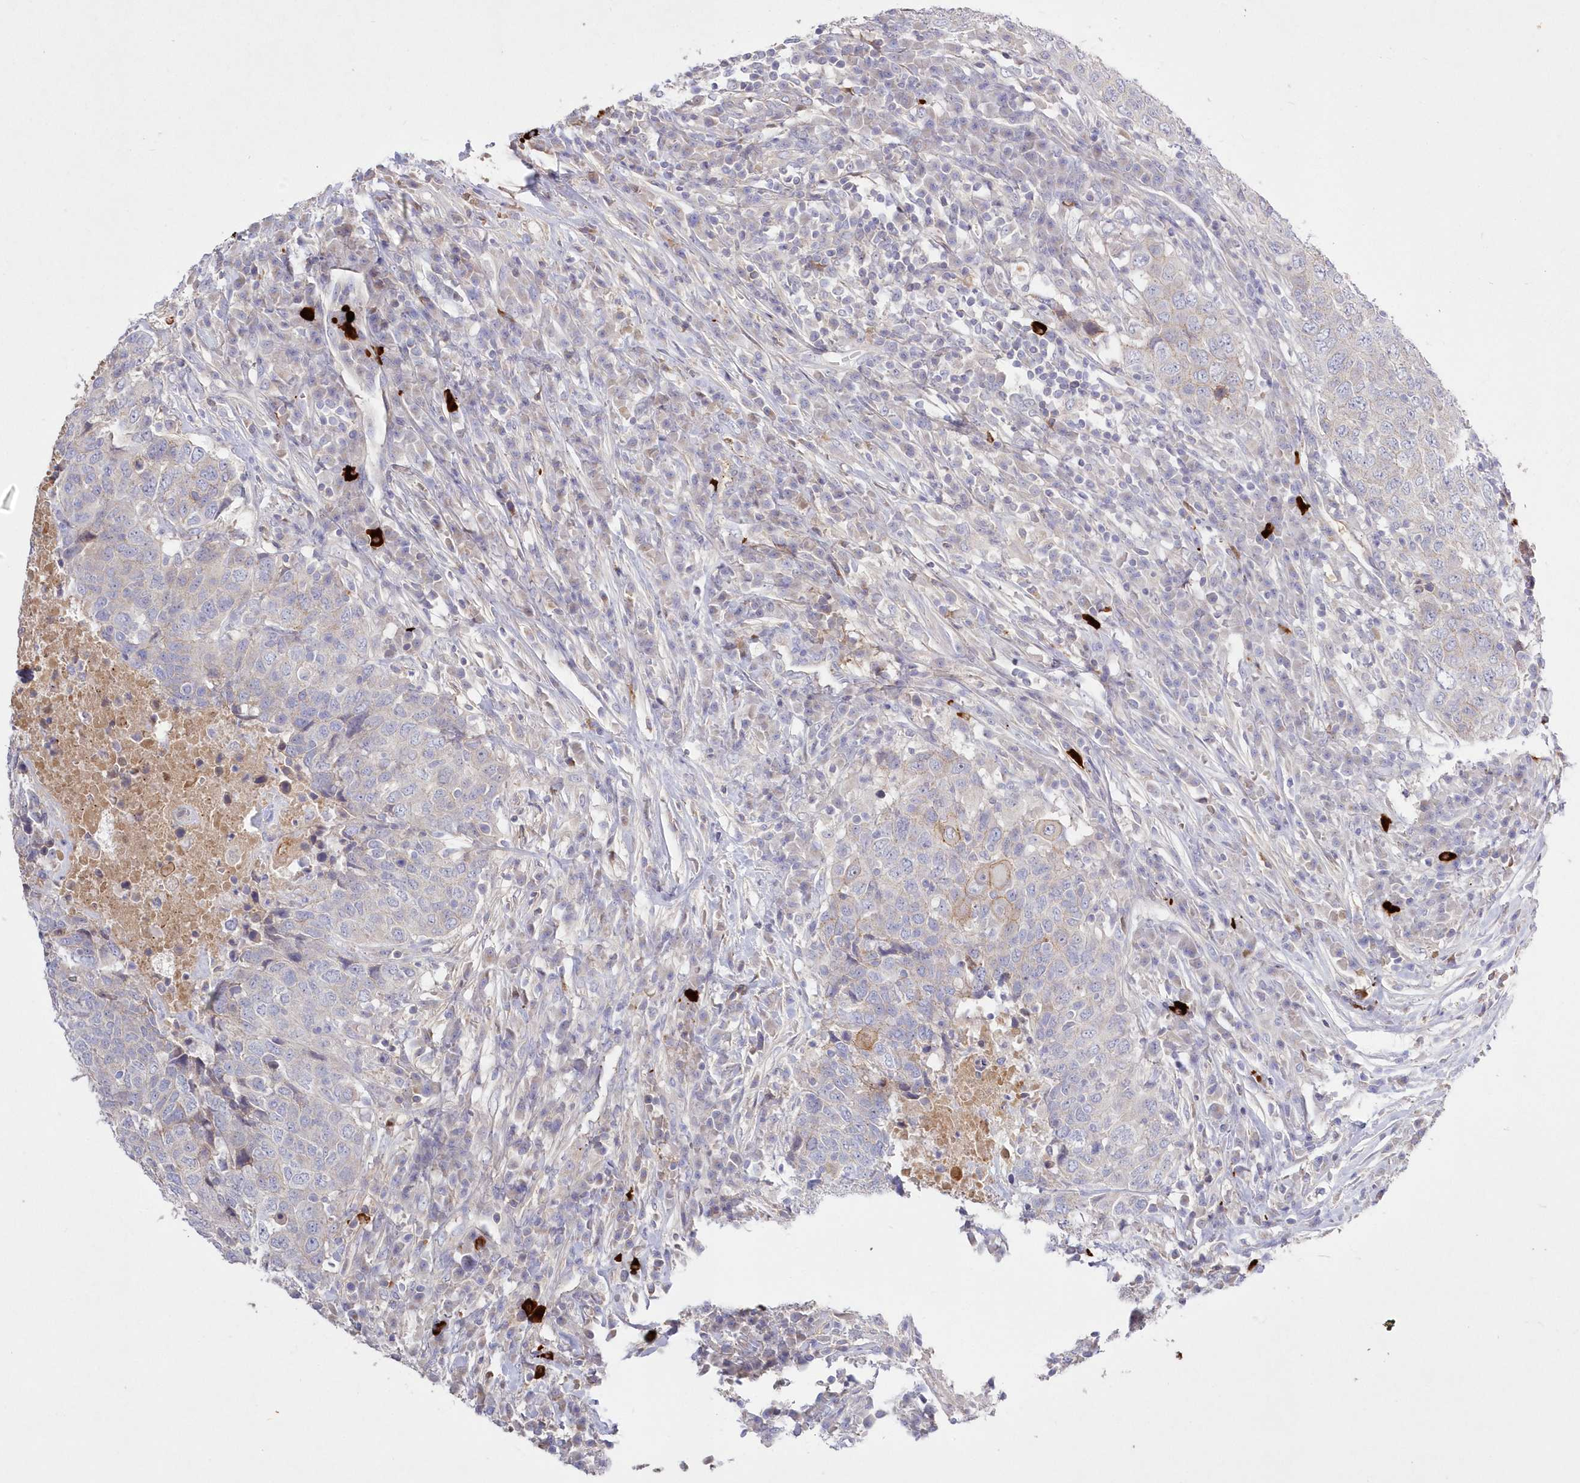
{"staining": {"intensity": "negative", "quantity": "none", "location": "none"}, "tissue": "head and neck cancer", "cell_type": "Tumor cells", "image_type": "cancer", "snomed": [{"axis": "morphology", "description": "Squamous cell carcinoma, NOS"}, {"axis": "topography", "description": "Head-Neck"}], "caption": "Protein analysis of head and neck cancer (squamous cell carcinoma) exhibits no significant positivity in tumor cells.", "gene": "WBP1L", "patient": {"sex": "male", "age": 66}}